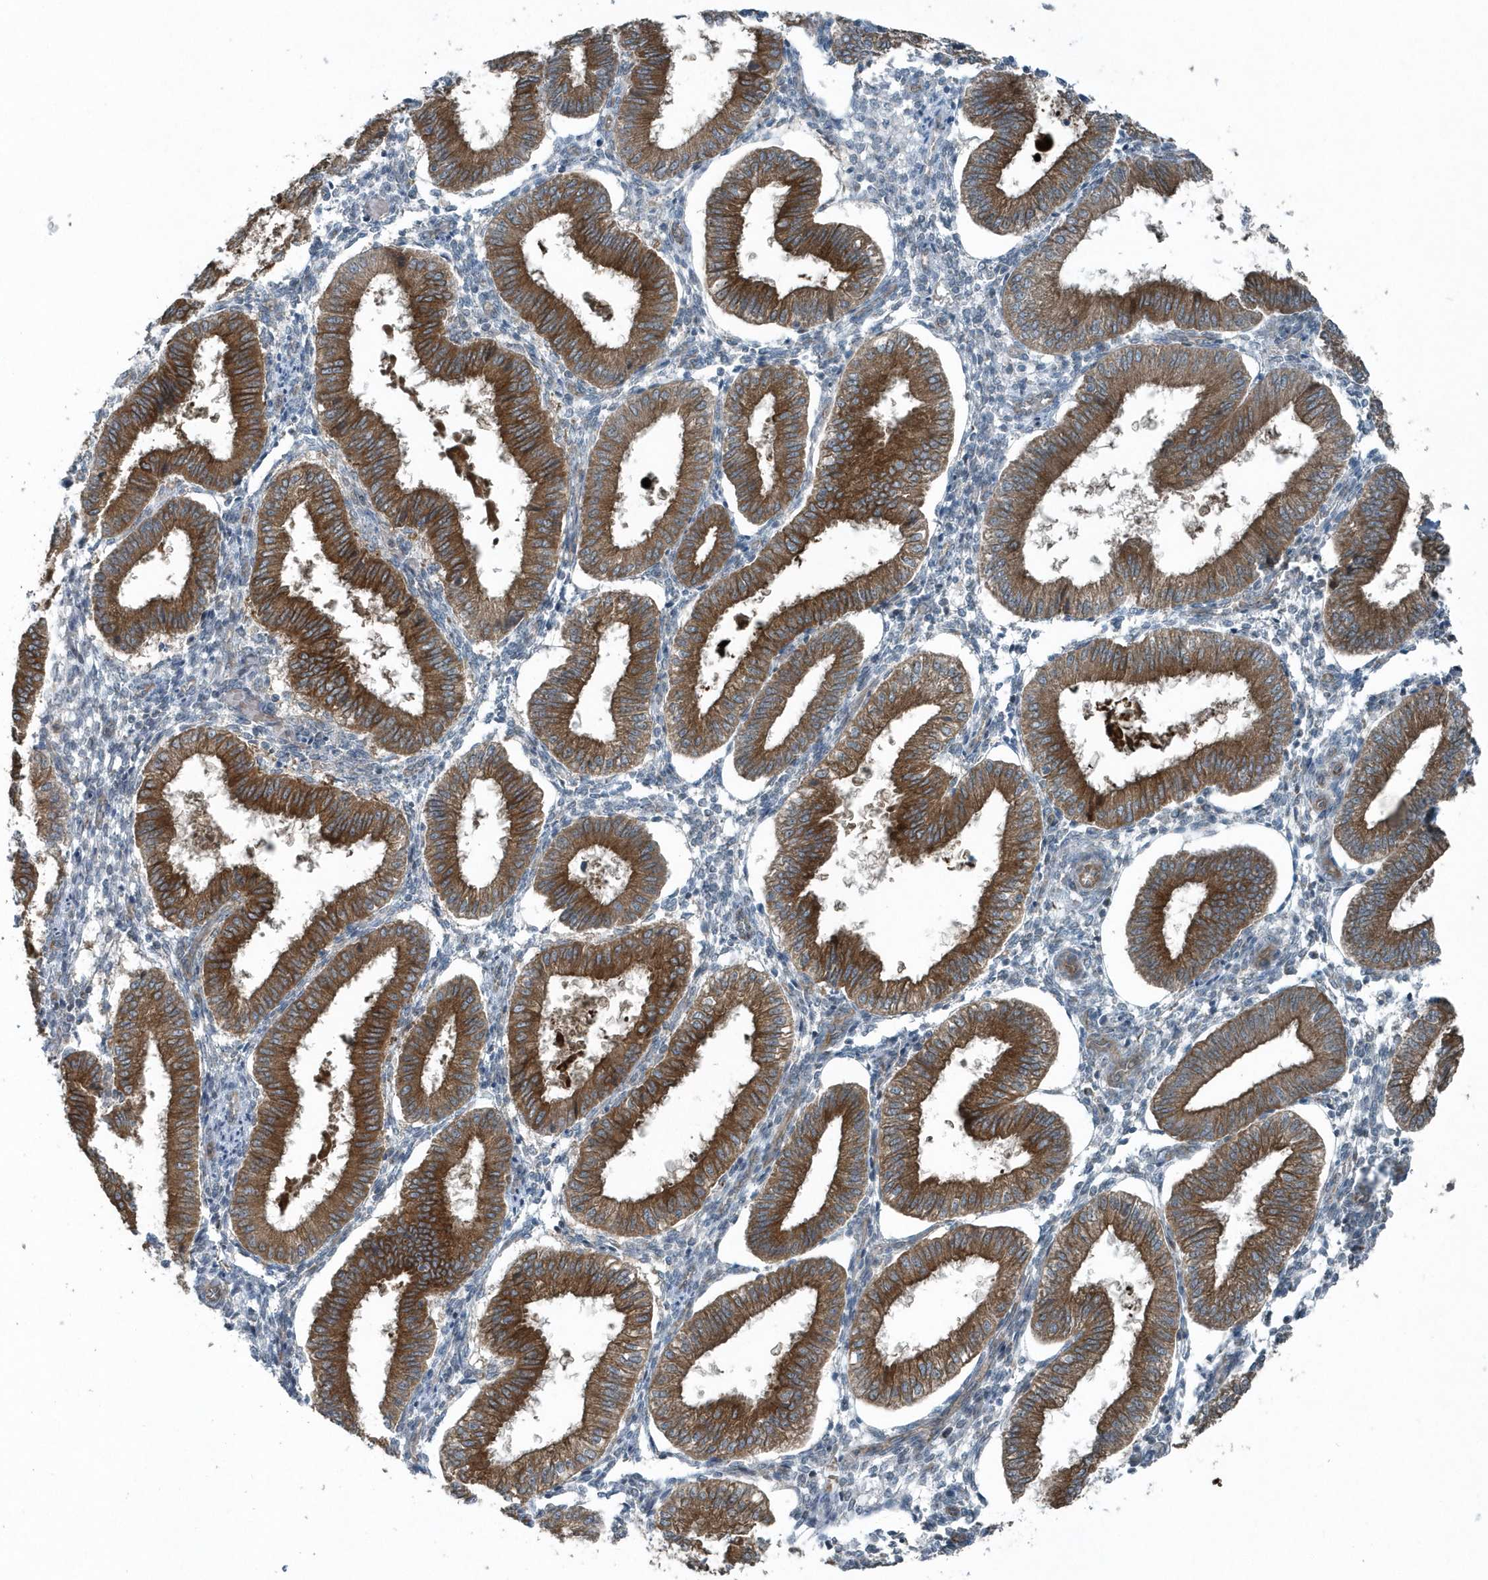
{"staining": {"intensity": "negative", "quantity": "none", "location": "none"}, "tissue": "endometrium", "cell_type": "Cells in endometrial stroma", "image_type": "normal", "snomed": [{"axis": "morphology", "description": "Normal tissue, NOS"}, {"axis": "topography", "description": "Endometrium"}], "caption": "This is an IHC photomicrograph of normal human endometrium. There is no positivity in cells in endometrial stroma.", "gene": "GCC2", "patient": {"sex": "female", "age": 39}}